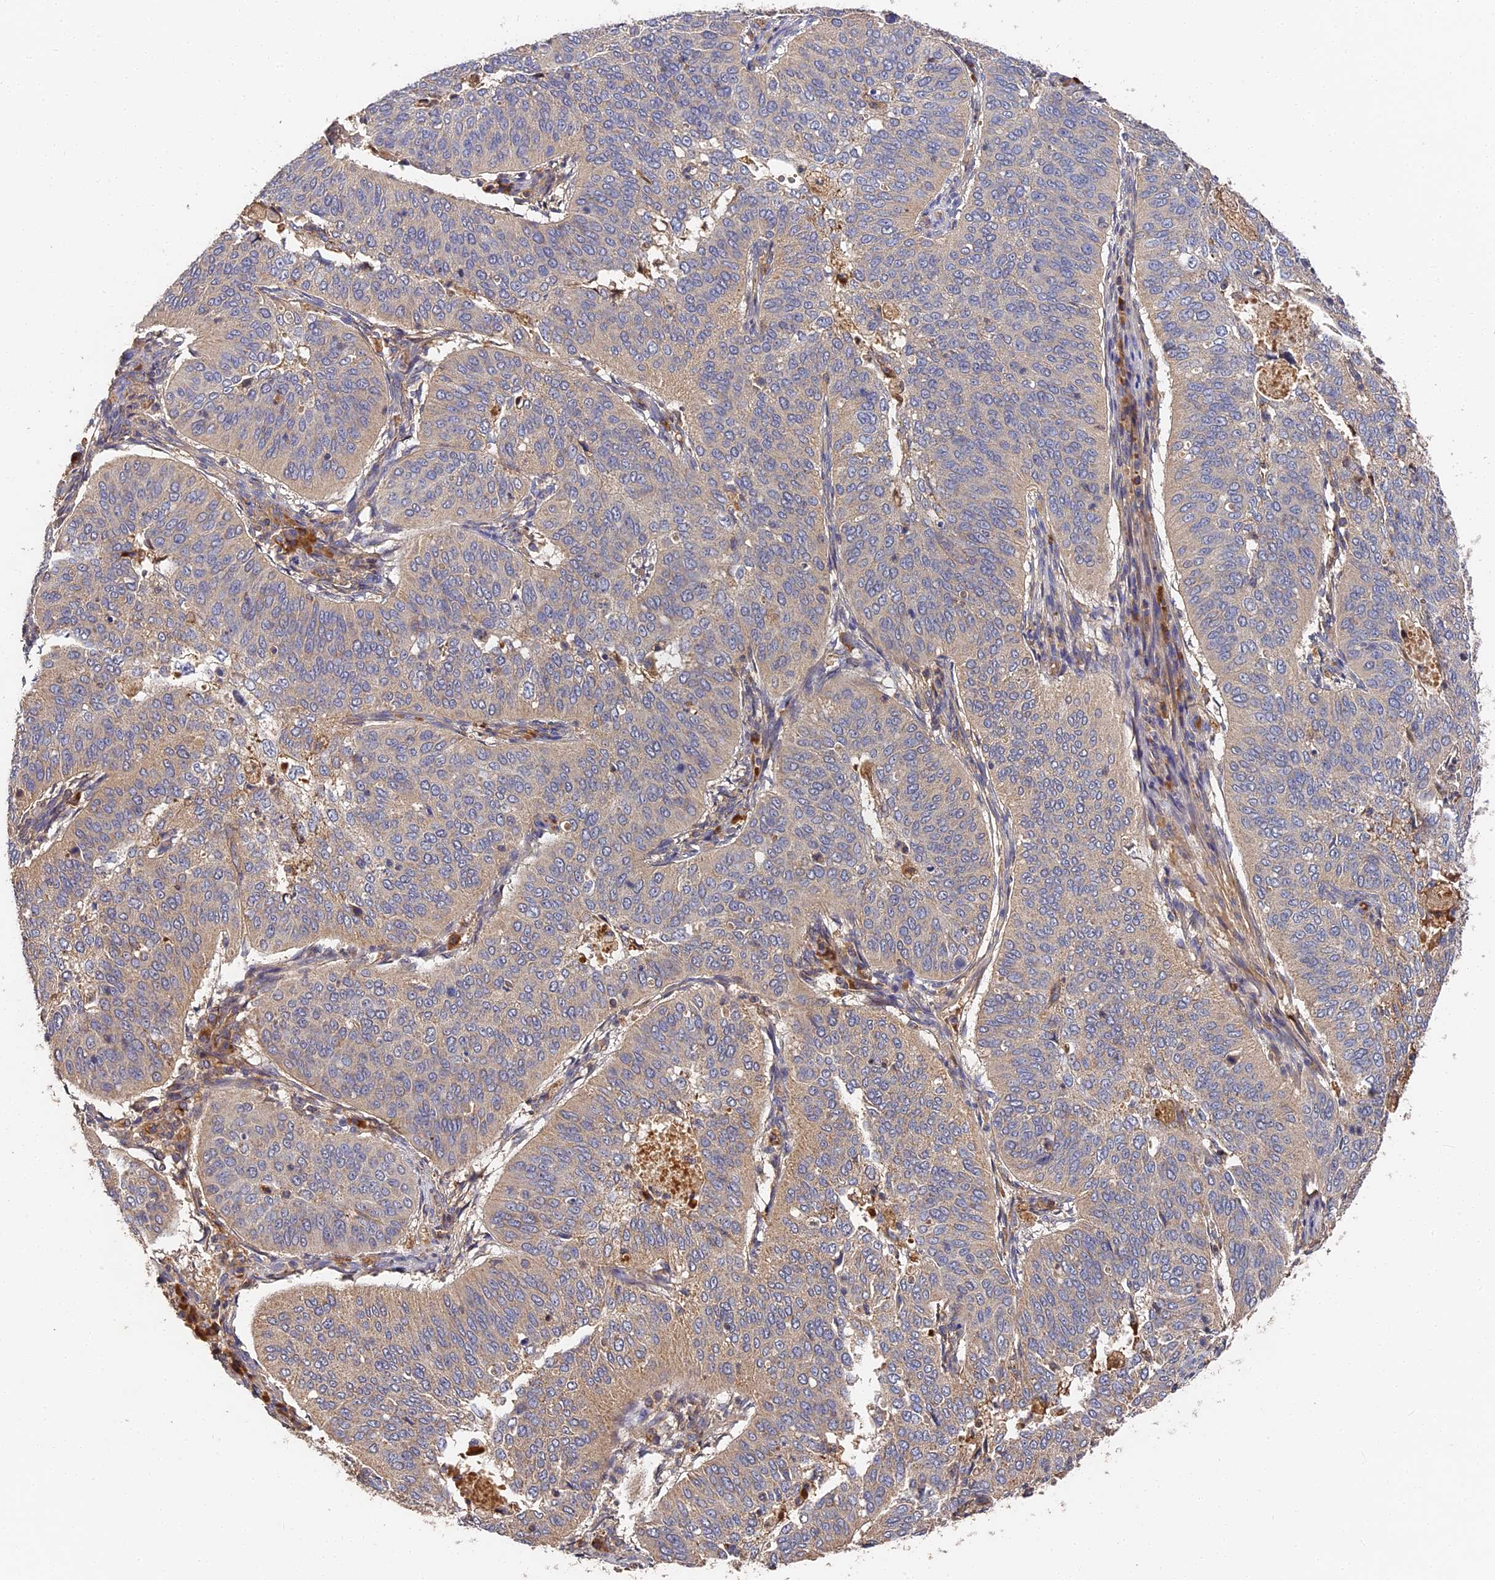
{"staining": {"intensity": "negative", "quantity": "none", "location": "none"}, "tissue": "cervical cancer", "cell_type": "Tumor cells", "image_type": "cancer", "snomed": [{"axis": "morphology", "description": "Normal tissue, NOS"}, {"axis": "morphology", "description": "Squamous cell carcinoma, NOS"}, {"axis": "topography", "description": "Cervix"}], "caption": "This is a image of IHC staining of cervical squamous cell carcinoma, which shows no expression in tumor cells. Nuclei are stained in blue.", "gene": "DHRS11", "patient": {"sex": "female", "age": 39}}